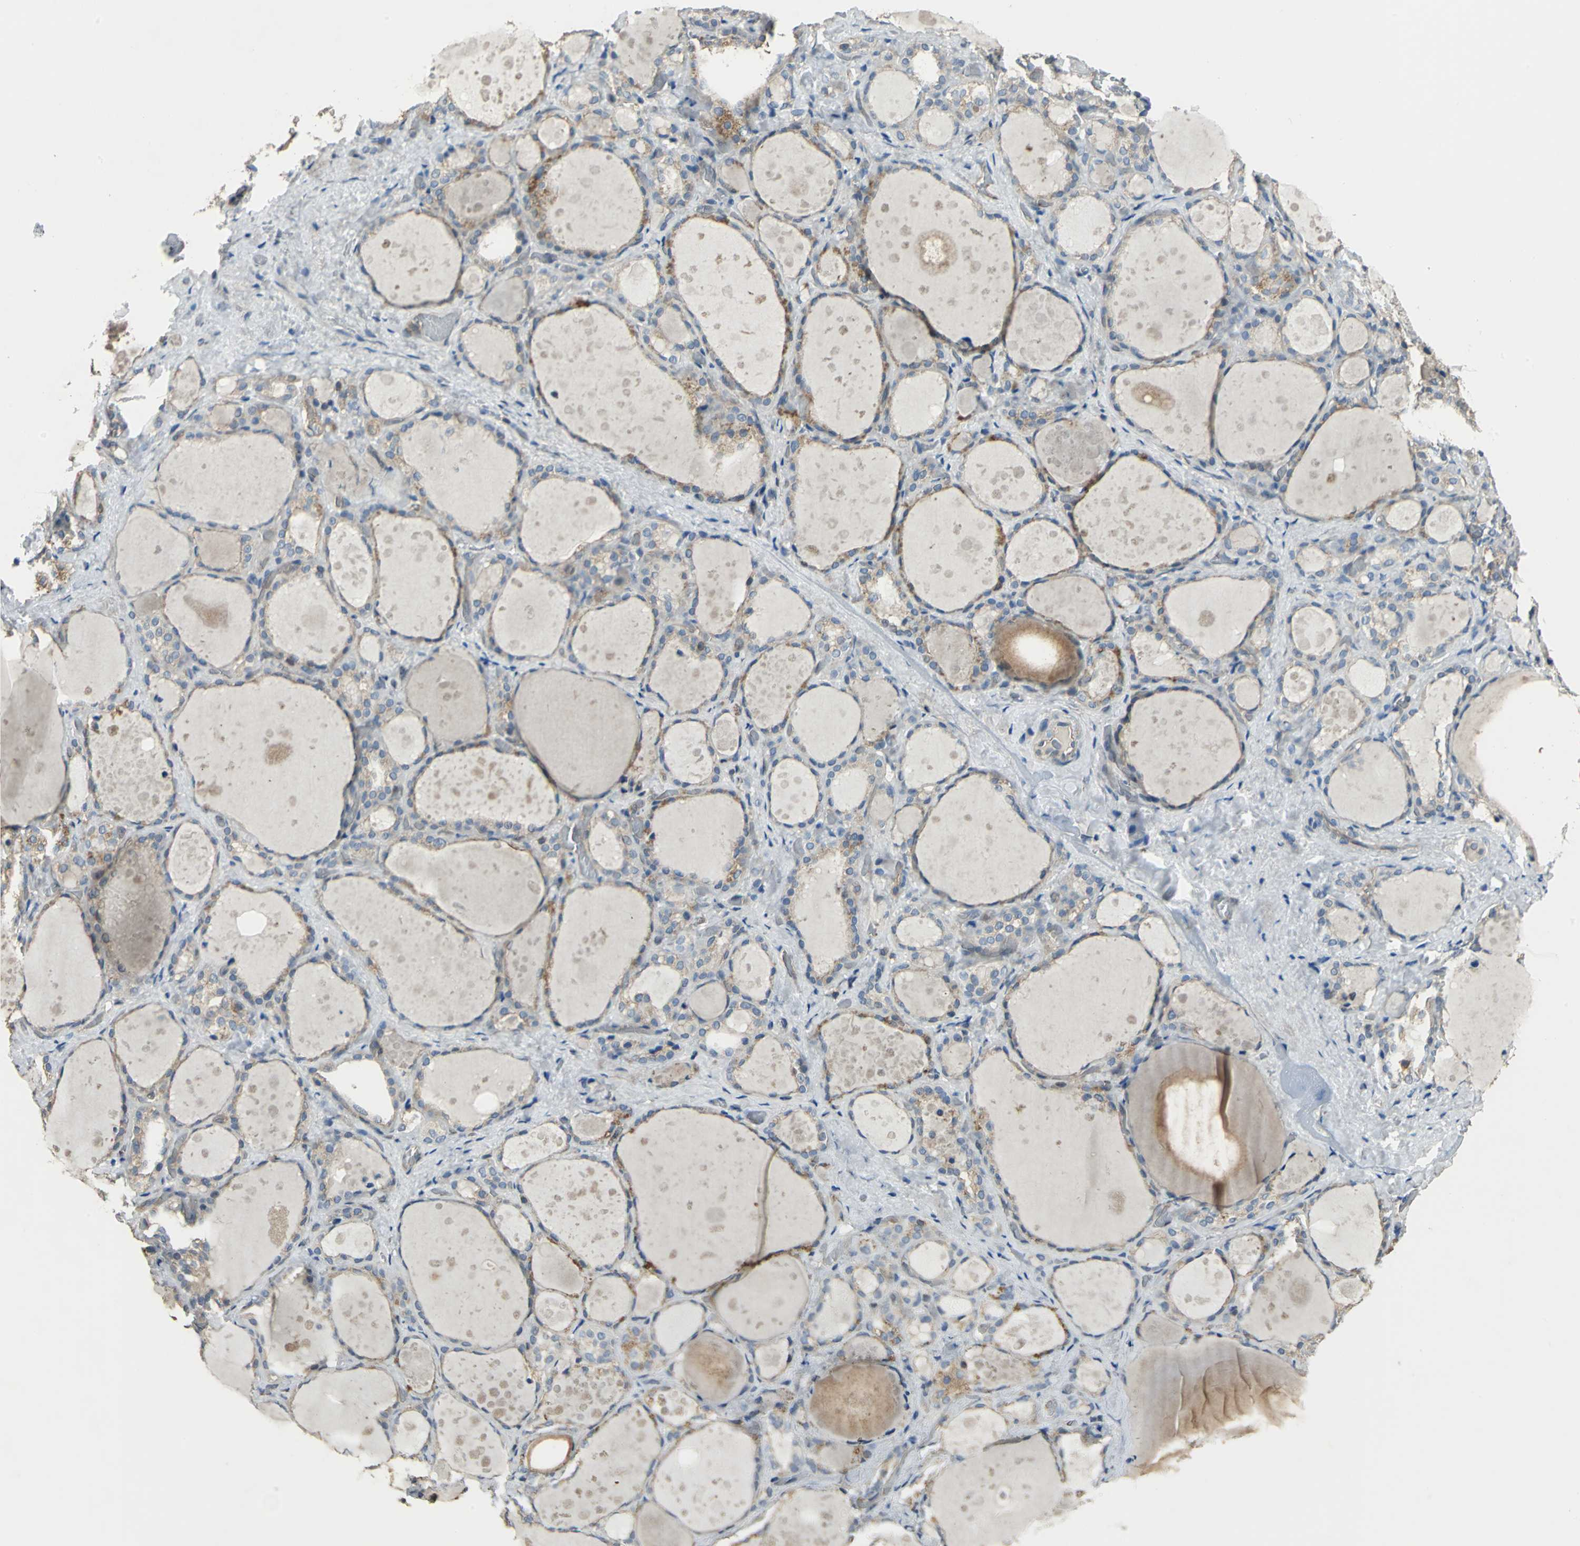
{"staining": {"intensity": "weak", "quantity": "25%-75%", "location": "cytoplasmic/membranous"}, "tissue": "thyroid gland", "cell_type": "Glandular cells", "image_type": "normal", "snomed": [{"axis": "morphology", "description": "Normal tissue, NOS"}, {"axis": "topography", "description": "Thyroid gland"}], "caption": "High-magnification brightfield microscopy of normal thyroid gland stained with DAB (3,3'-diaminobenzidine) (brown) and counterstained with hematoxylin (blue). glandular cells exhibit weak cytoplasmic/membranous expression is identified in about25%-75% of cells. Using DAB (brown) and hematoxylin (blue) stains, captured at high magnification using brightfield microscopy.", "gene": "RAPGEF1", "patient": {"sex": "female", "age": 75}}